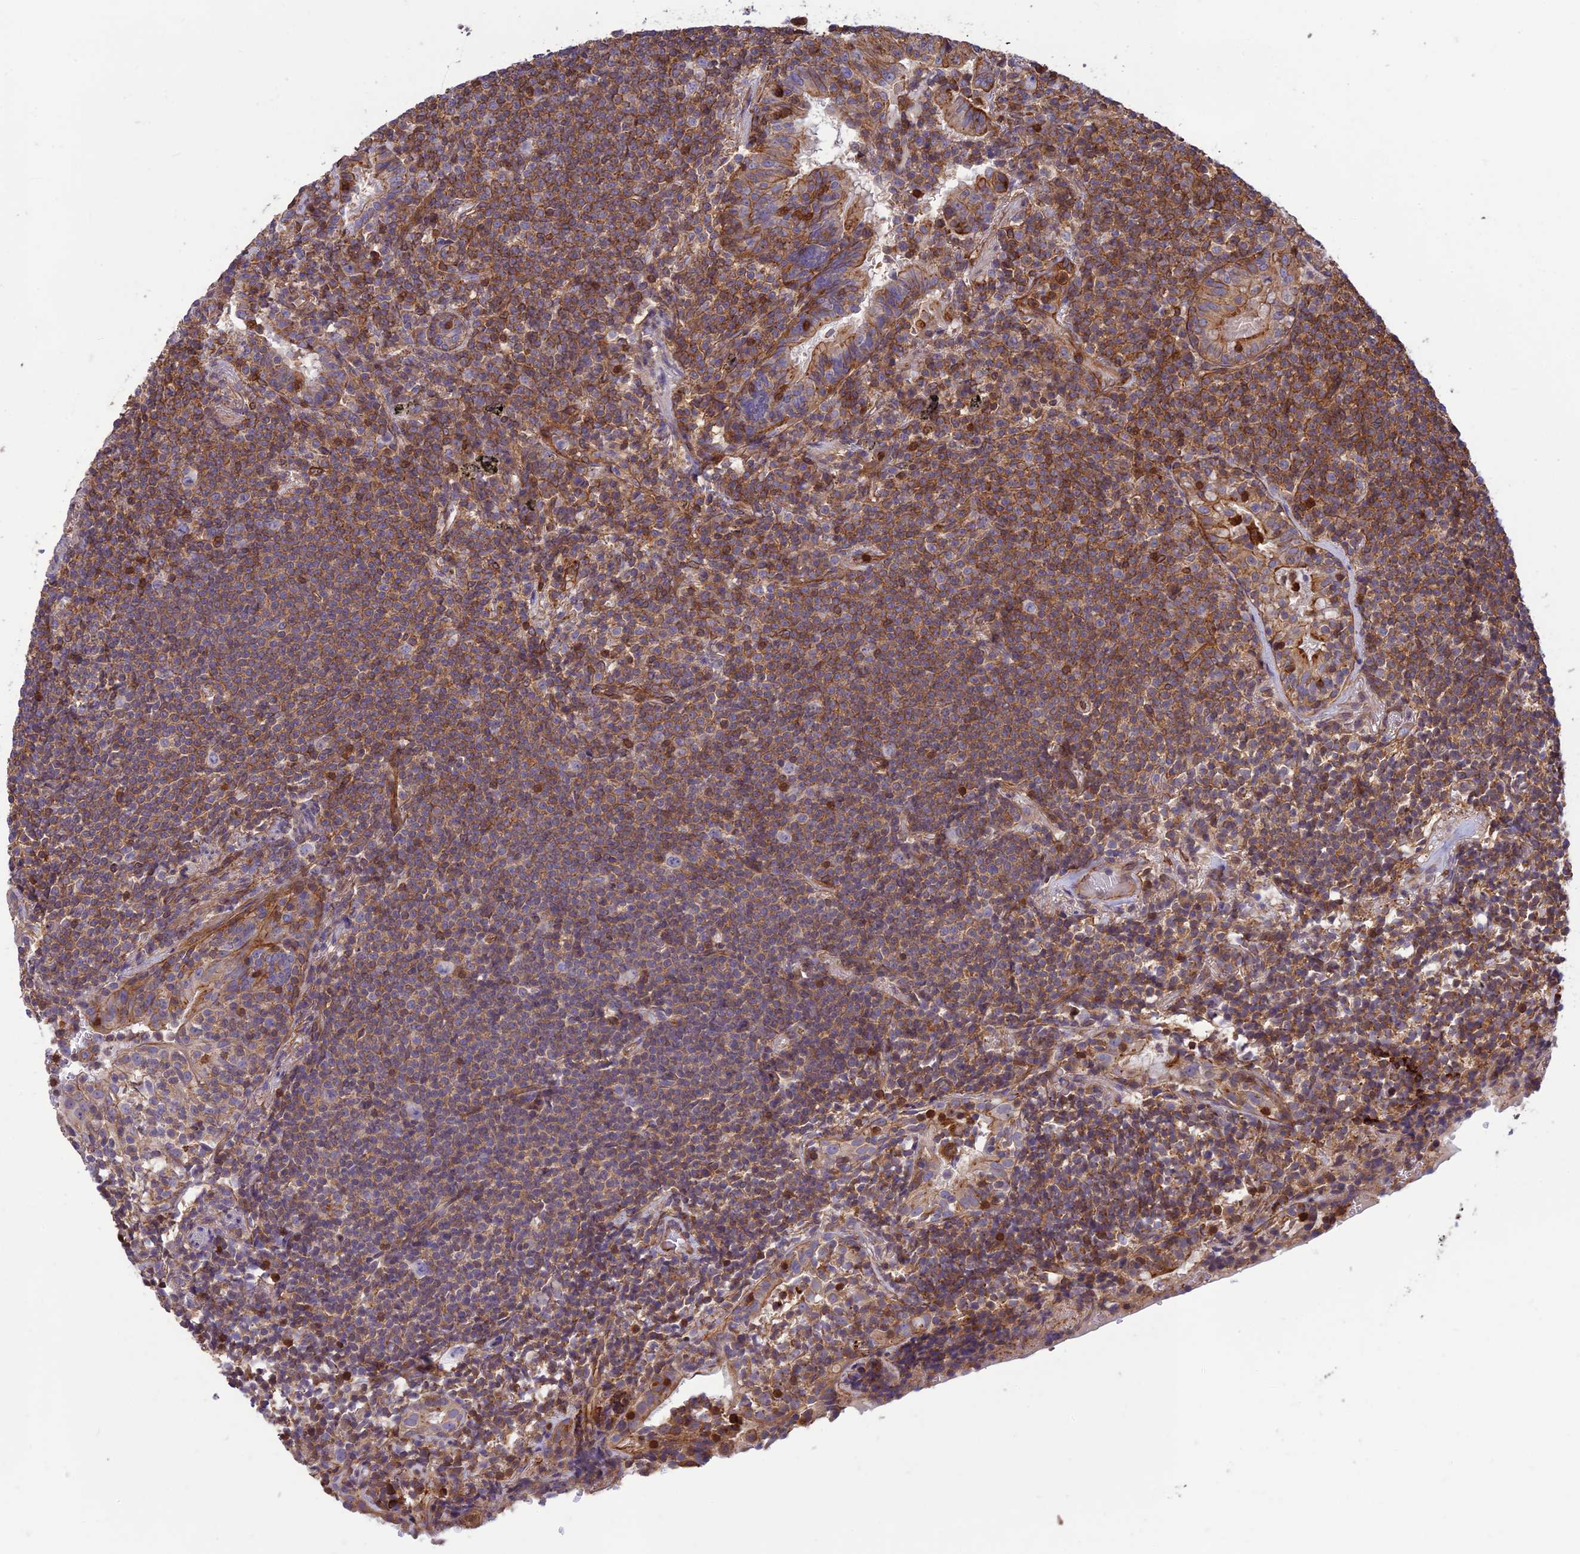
{"staining": {"intensity": "moderate", "quantity": ">75%", "location": "cytoplasmic/membranous"}, "tissue": "lymphoma", "cell_type": "Tumor cells", "image_type": "cancer", "snomed": [{"axis": "morphology", "description": "Malignant lymphoma, non-Hodgkin's type, Low grade"}, {"axis": "topography", "description": "Lung"}], "caption": "Brown immunohistochemical staining in human lymphoma demonstrates moderate cytoplasmic/membranous positivity in about >75% of tumor cells. (DAB = brown stain, brightfield microscopy at high magnification).", "gene": "HPSE2", "patient": {"sex": "female", "age": 71}}